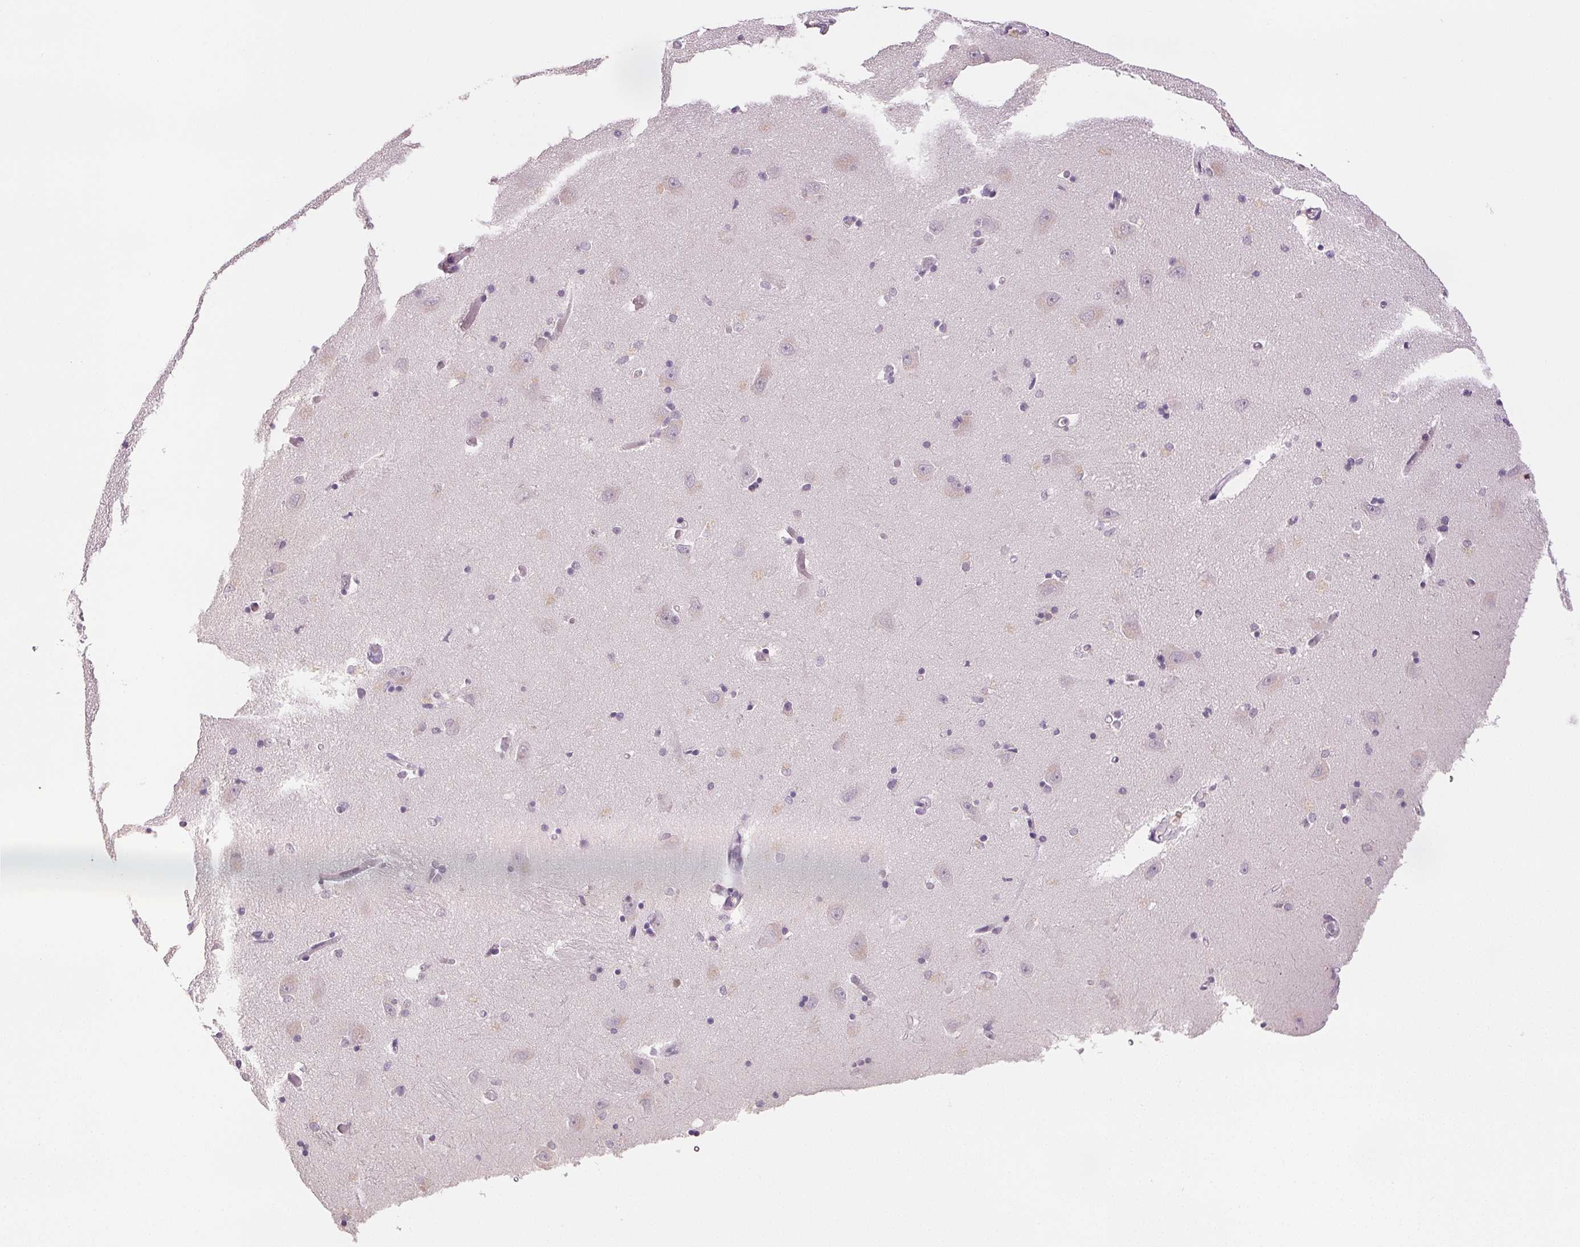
{"staining": {"intensity": "negative", "quantity": "none", "location": "none"}, "tissue": "caudate", "cell_type": "Glial cells", "image_type": "normal", "snomed": [{"axis": "morphology", "description": "Normal tissue, NOS"}, {"axis": "topography", "description": "Lateral ventricle wall"}, {"axis": "topography", "description": "Hippocampus"}], "caption": "Caudate stained for a protein using immunohistochemistry shows no expression glial cells.", "gene": "SCGN", "patient": {"sex": "female", "age": 63}}